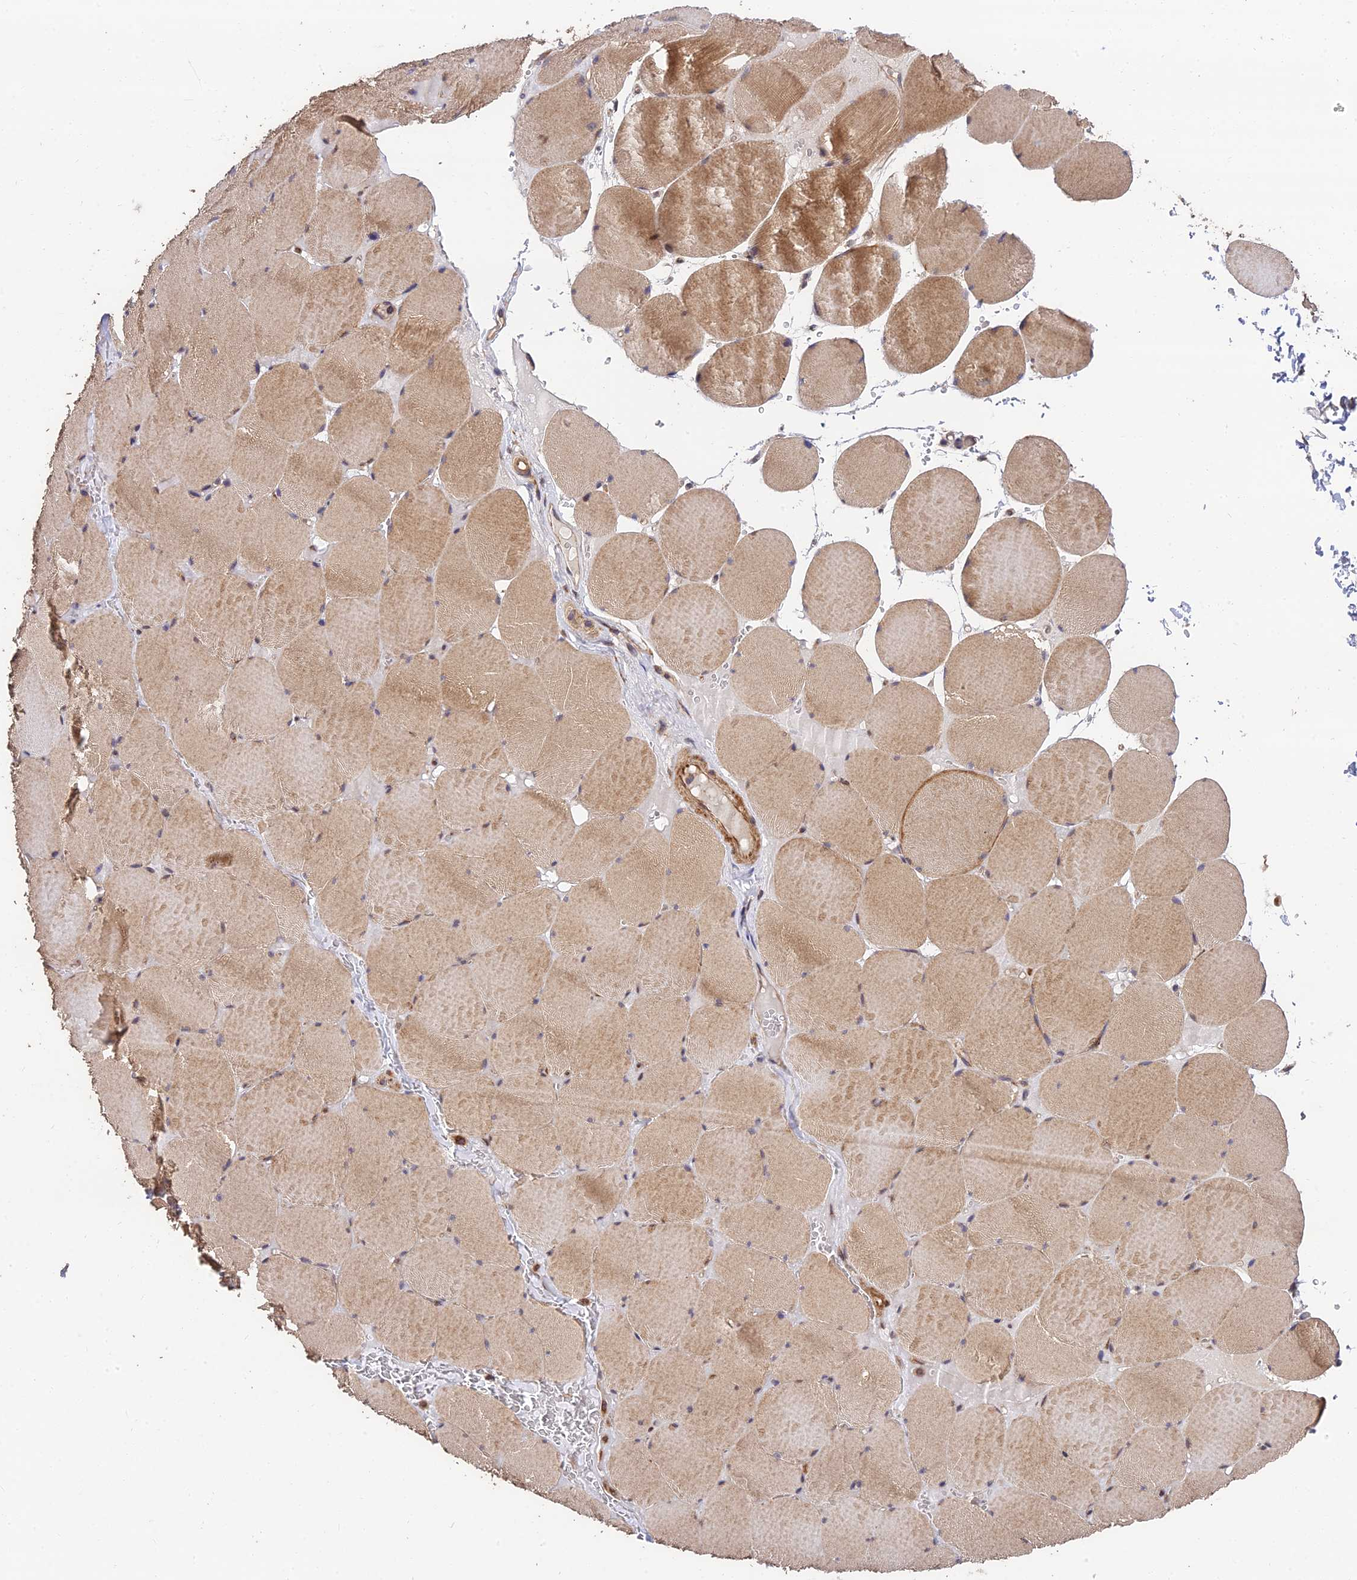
{"staining": {"intensity": "moderate", "quantity": "<25%", "location": "cytoplasmic/membranous"}, "tissue": "skeletal muscle", "cell_type": "Myocytes", "image_type": "normal", "snomed": [{"axis": "morphology", "description": "Normal tissue, NOS"}, {"axis": "topography", "description": "Skeletal muscle"}, {"axis": "topography", "description": "Head-Neck"}], "caption": "Myocytes demonstrate low levels of moderate cytoplasmic/membranous positivity in about <25% of cells in normal human skeletal muscle.", "gene": "MKKS", "patient": {"sex": "male", "age": 66}}